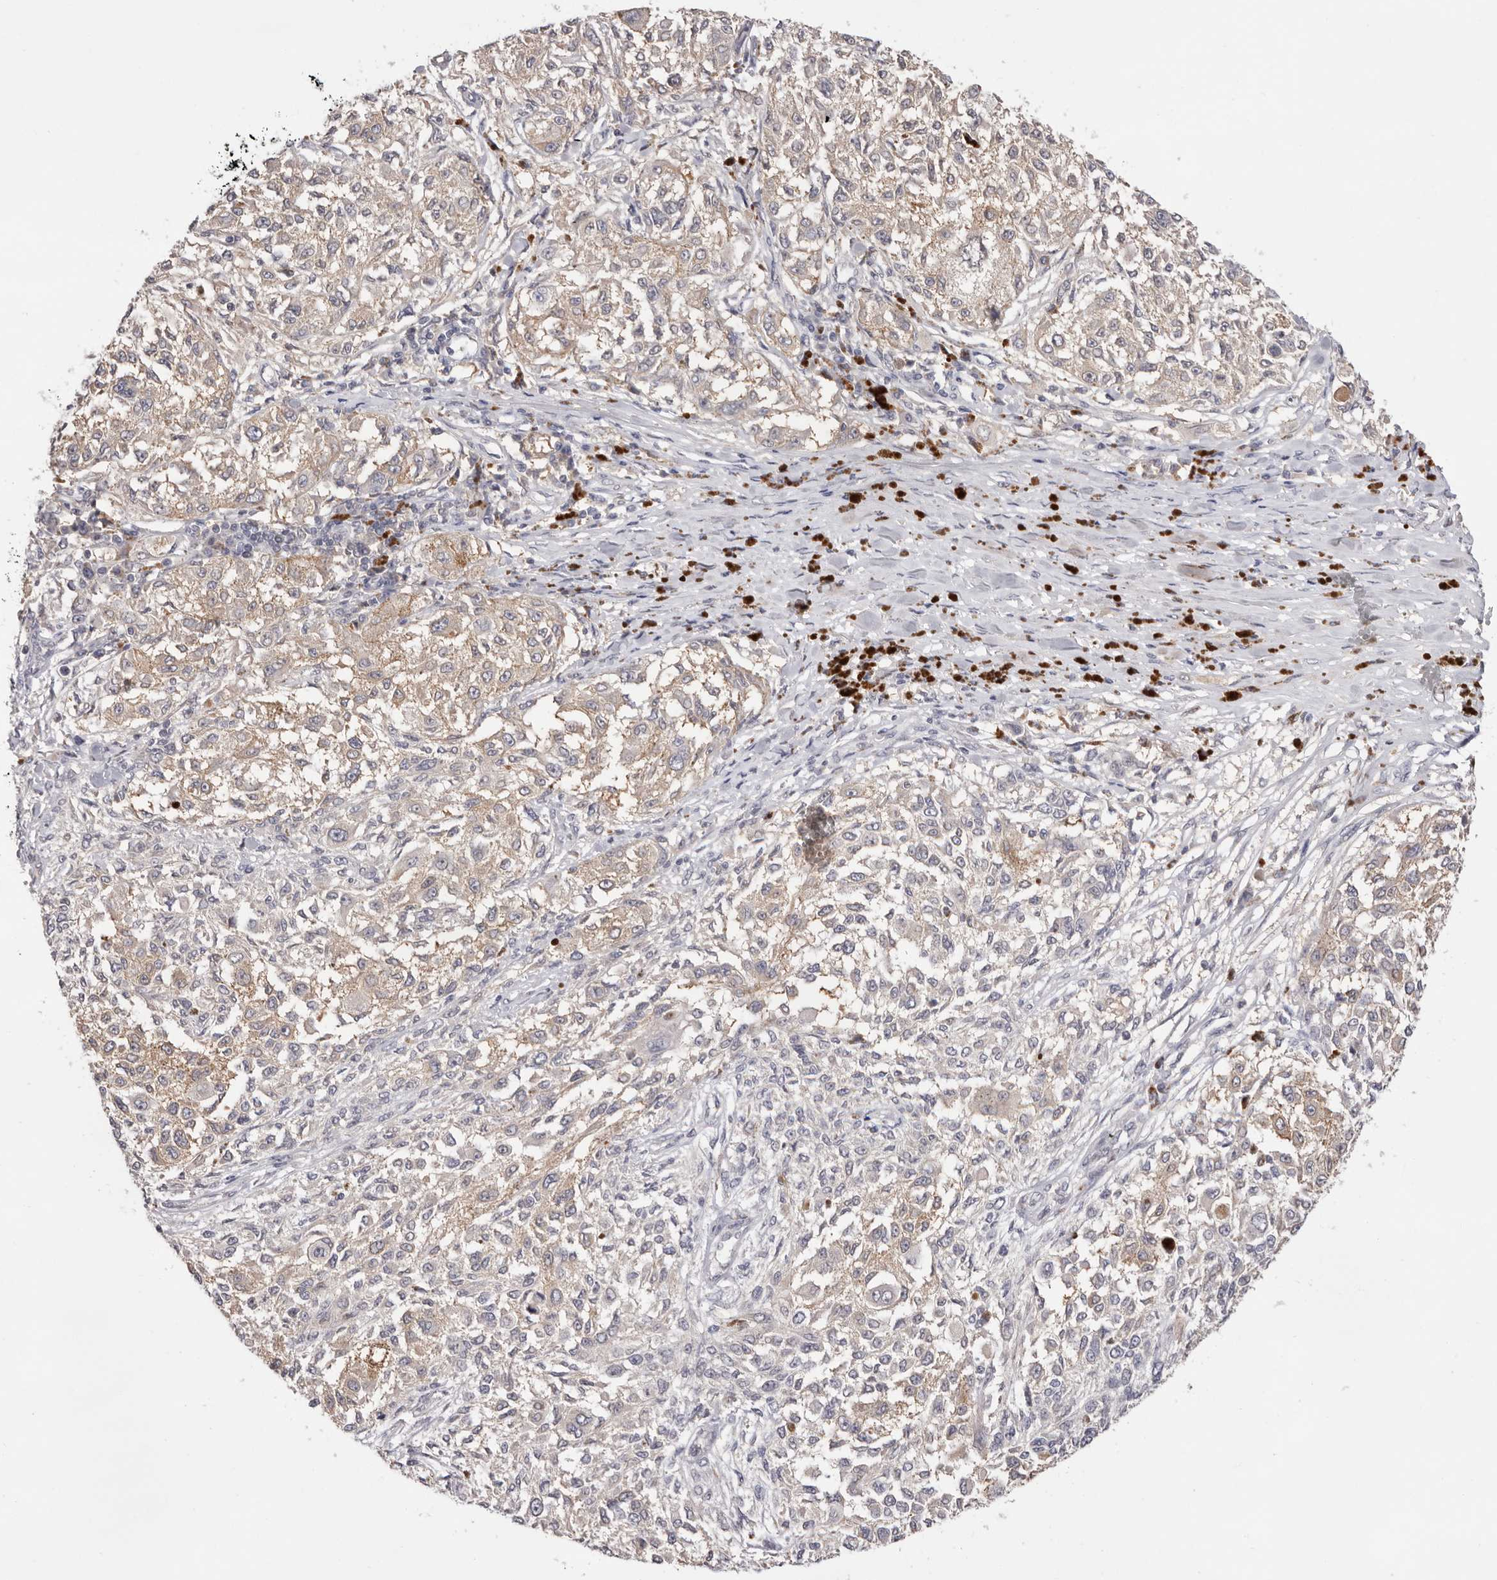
{"staining": {"intensity": "negative", "quantity": "none", "location": "none"}, "tissue": "melanoma", "cell_type": "Tumor cells", "image_type": "cancer", "snomed": [{"axis": "morphology", "description": "Necrosis, NOS"}, {"axis": "morphology", "description": "Malignant melanoma, NOS"}, {"axis": "topography", "description": "Skin"}], "caption": "There is no significant expression in tumor cells of malignant melanoma.", "gene": "DOP1A", "patient": {"sex": "female", "age": 87}}